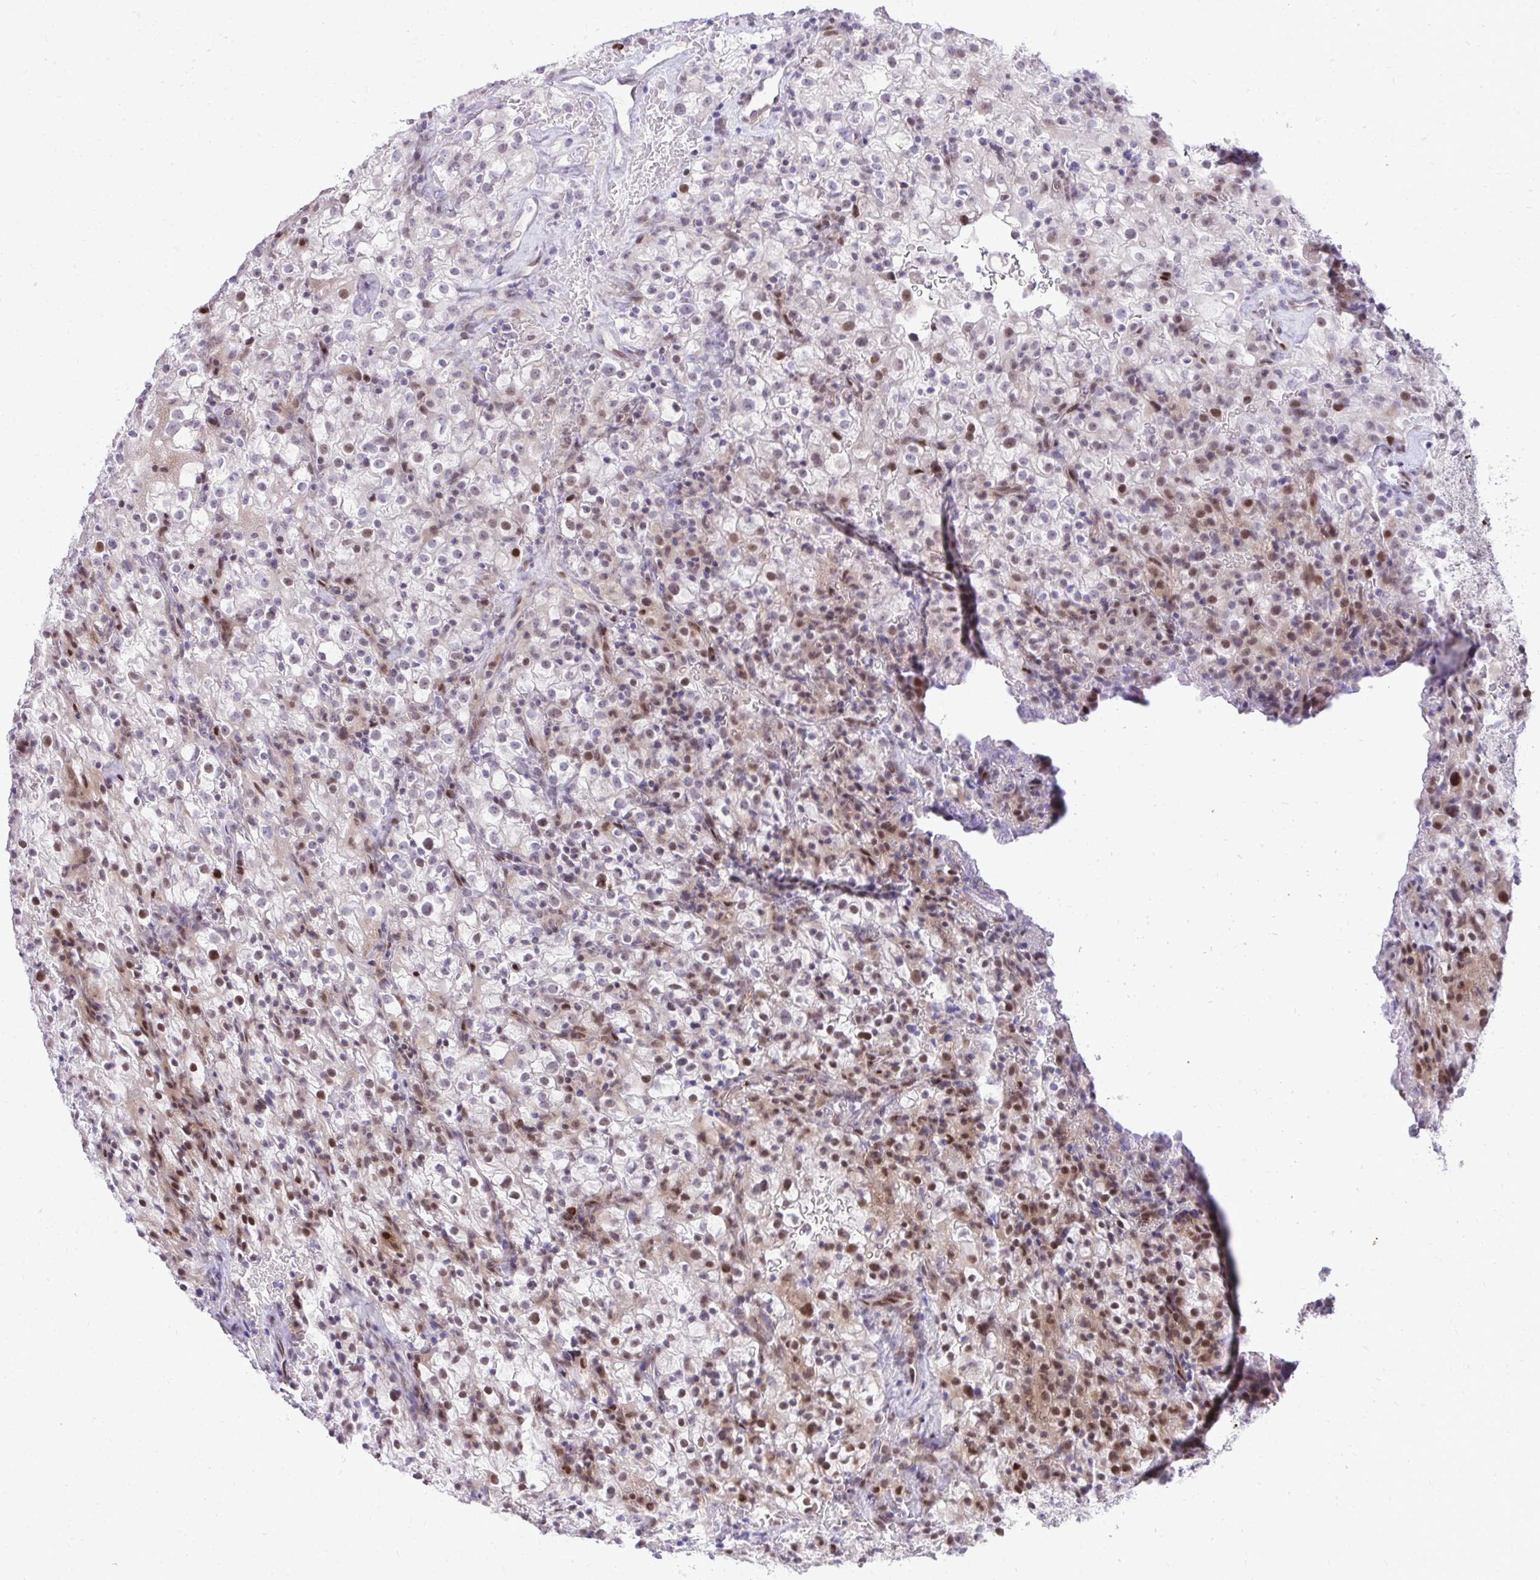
{"staining": {"intensity": "moderate", "quantity": "<25%", "location": "nuclear"}, "tissue": "renal cancer", "cell_type": "Tumor cells", "image_type": "cancer", "snomed": [{"axis": "morphology", "description": "Adenocarcinoma, NOS"}, {"axis": "topography", "description": "Kidney"}], "caption": "Renal adenocarcinoma tissue reveals moderate nuclear expression in approximately <25% of tumor cells, visualized by immunohistochemistry.", "gene": "DLX4", "patient": {"sex": "female", "age": 74}}